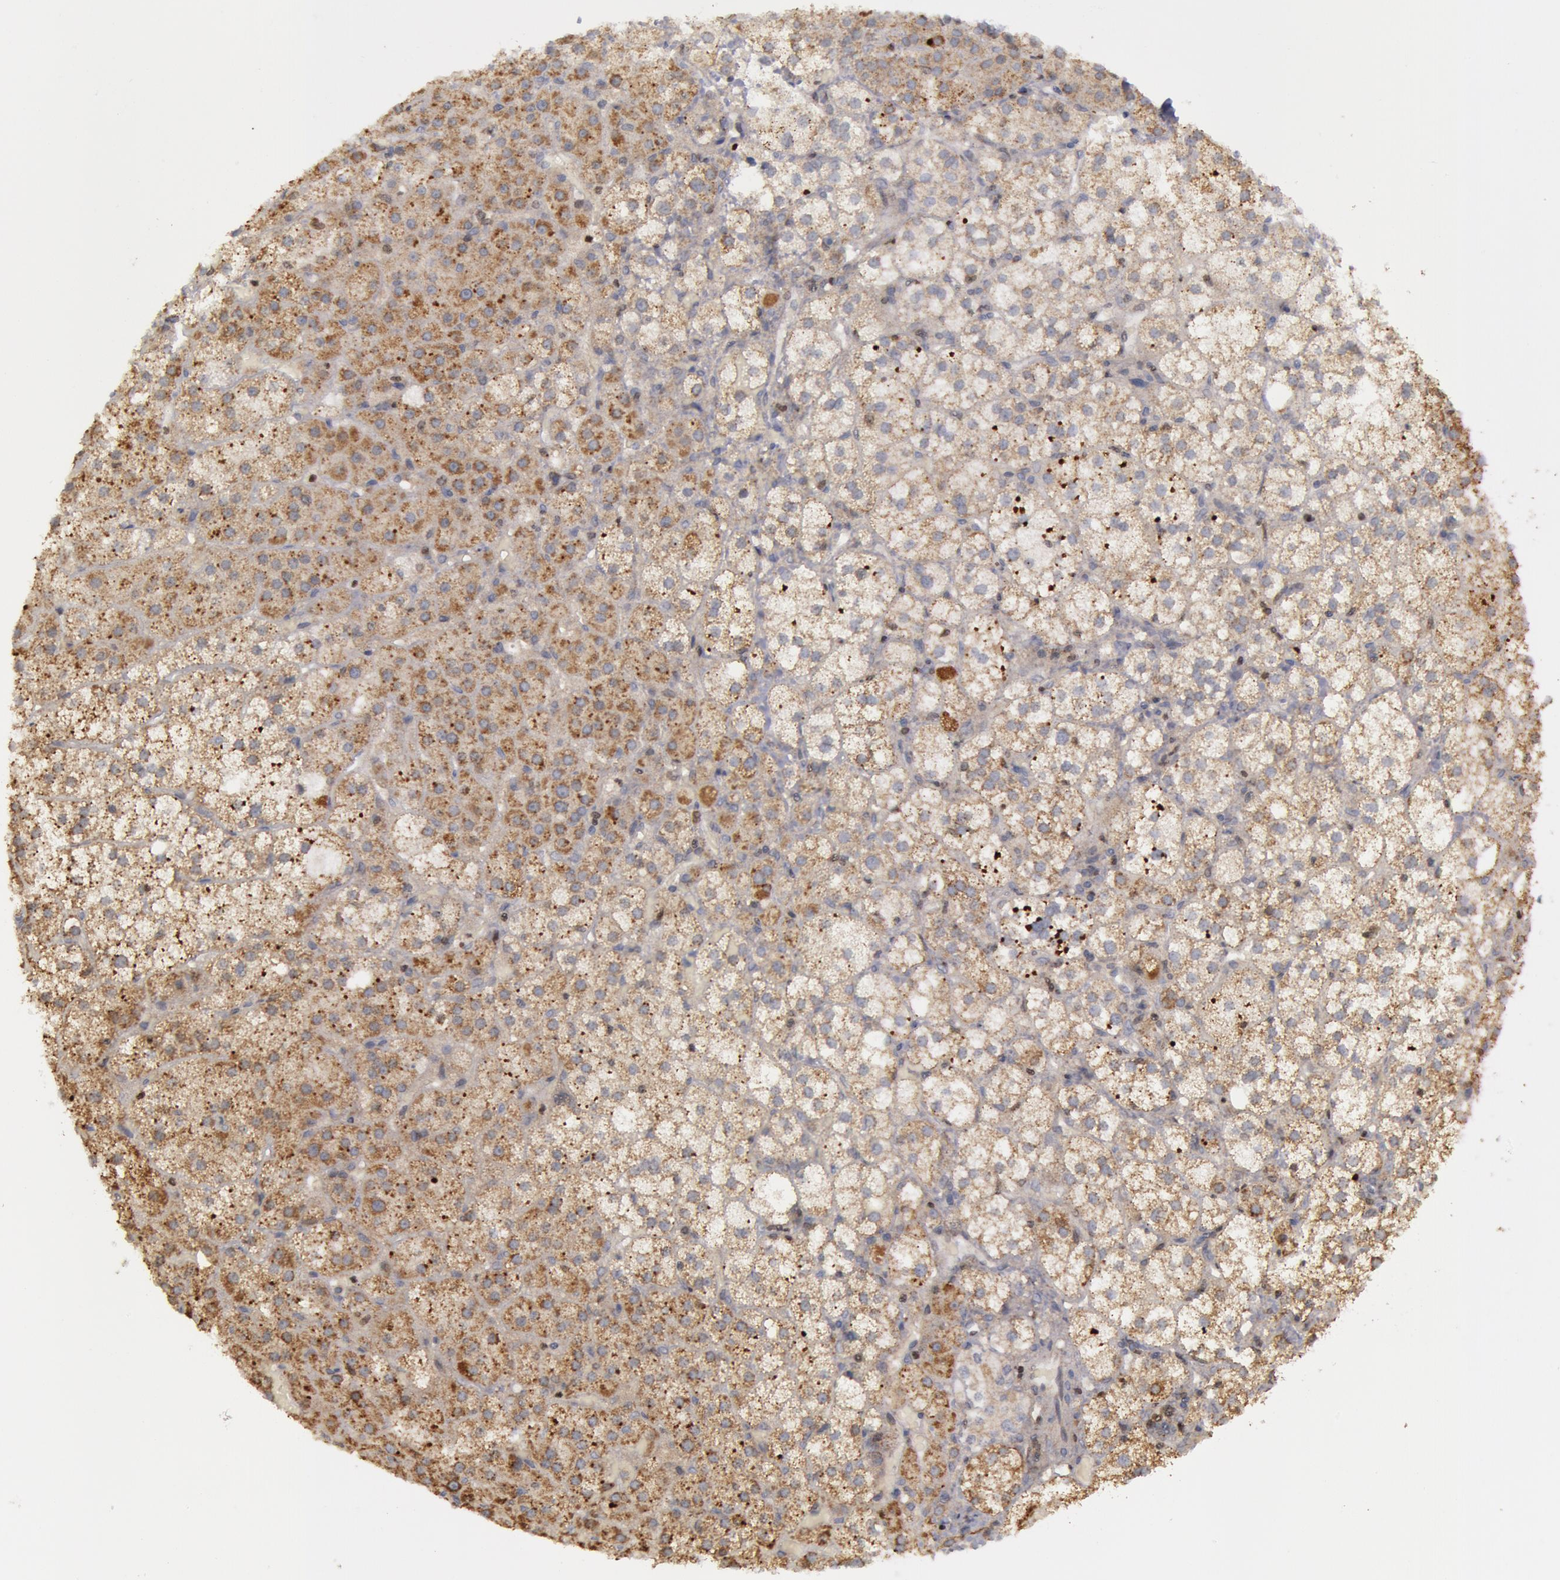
{"staining": {"intensity": "weak", "quantity": ">75%", "location": "cytoplasmic/membranous"}, "tissue": "adrenal gland", "cell_type": "Glandular cells", "image_type": "normal", "snomed": [{"axis": "morphology", "description": "Normal tissue, NOS"}, {"axis": "topography", "description": "Adrenal gland"}], "caption": "Human adrenal gland stained with a brown dye demonstrates weak cytoplasmic/membranous positive staining in about >75% of glandular cells.", "gene": "ERBB2", "patient": {"sex": "male", "age": 53}}